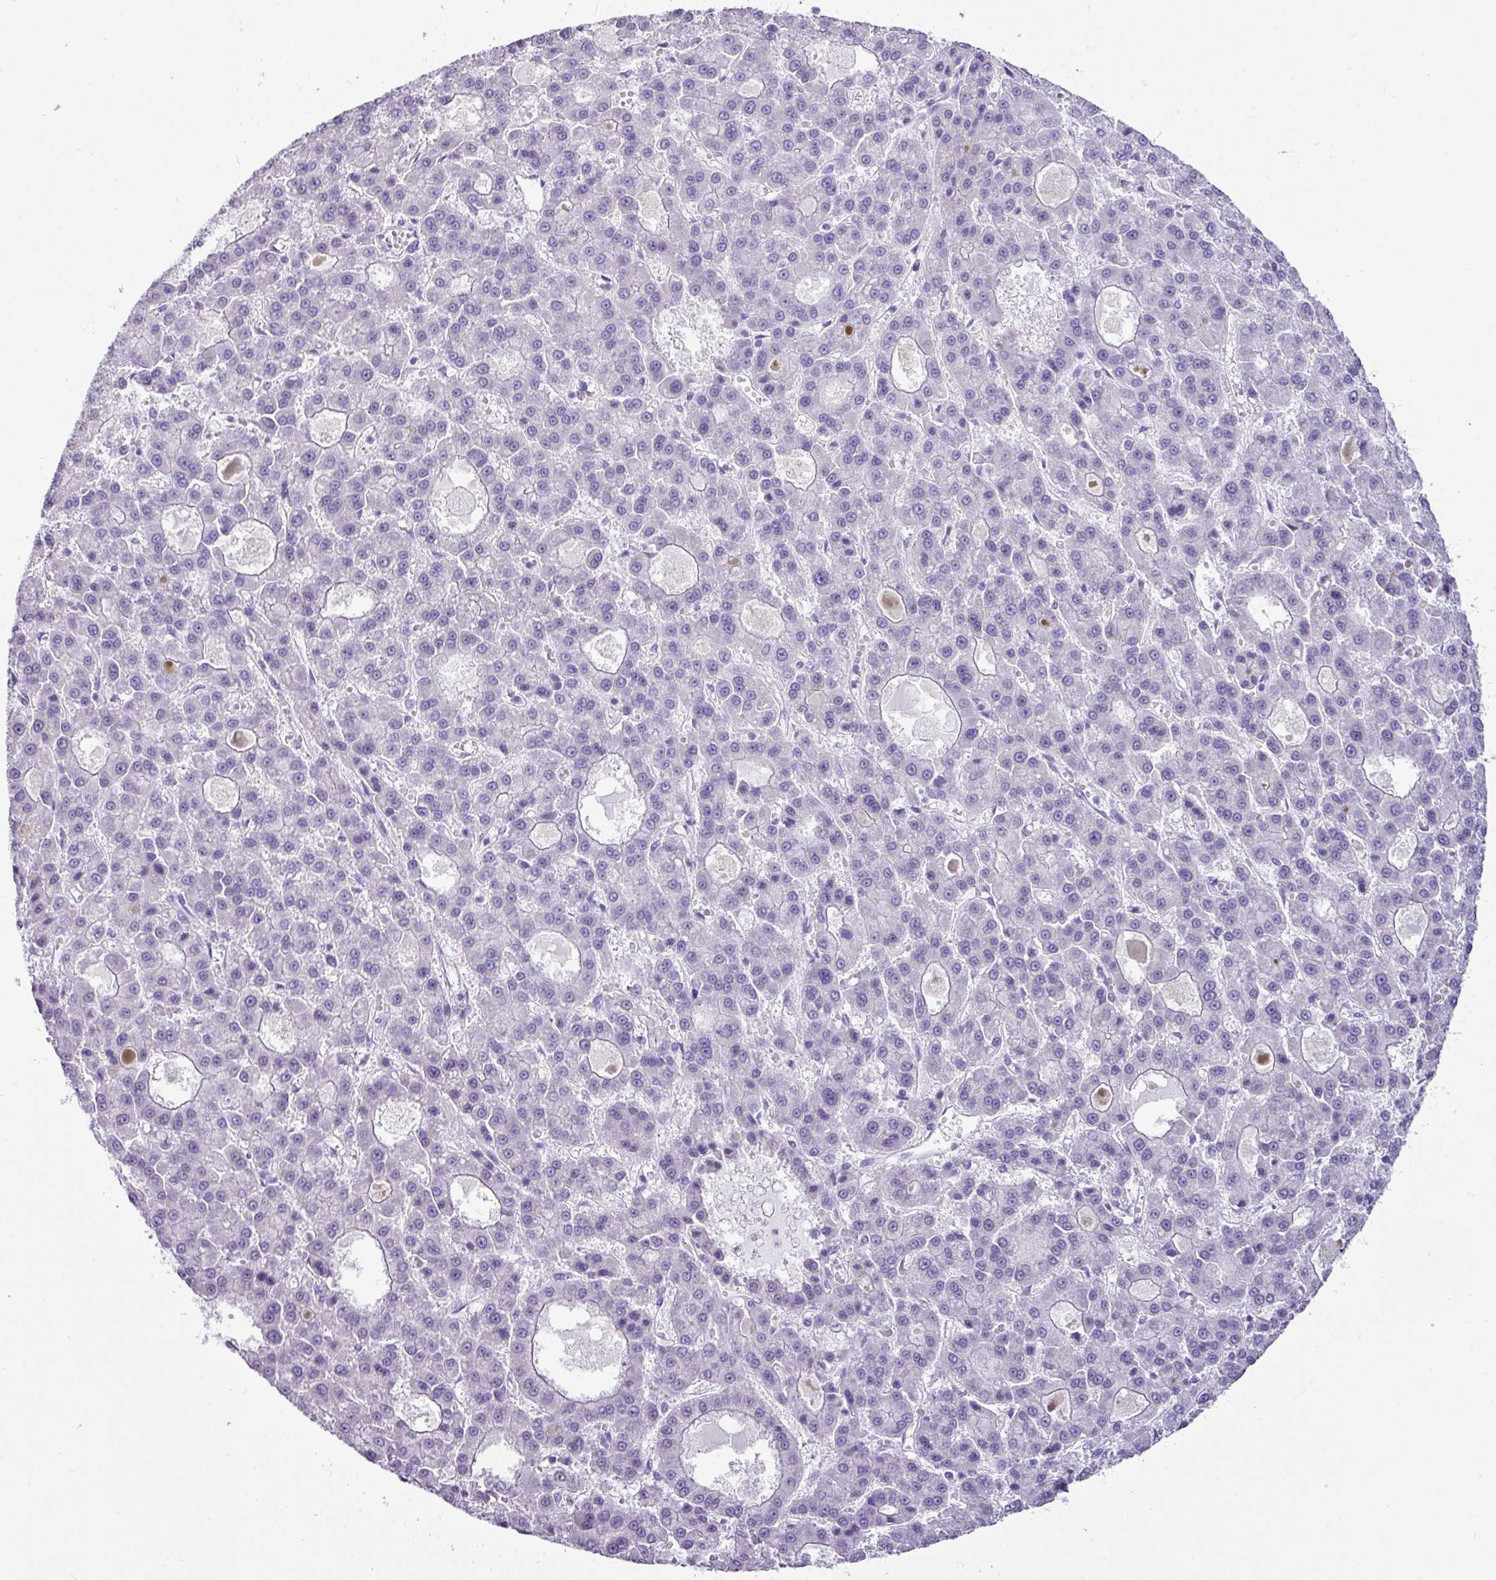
{"staining": {"intensity": "negative", "quantity": "none", "location": "none"}, "tissue": "liver cancer", "cell_type": "Tumor cells", "image_type": "cancer", "snomed": [{"axis": "morphology", "description": "Carcinoma, Hepatocellular, NOS"}, {"axis": "topography", "description": "Liver"}], "caption": "This is an immunohistochemistry micrograph of liver hepatocellular carcinoma. There is no expression in tumor cells.", "gene": "NCCRP1", "patient": {"sex": "male", "age": 70}}